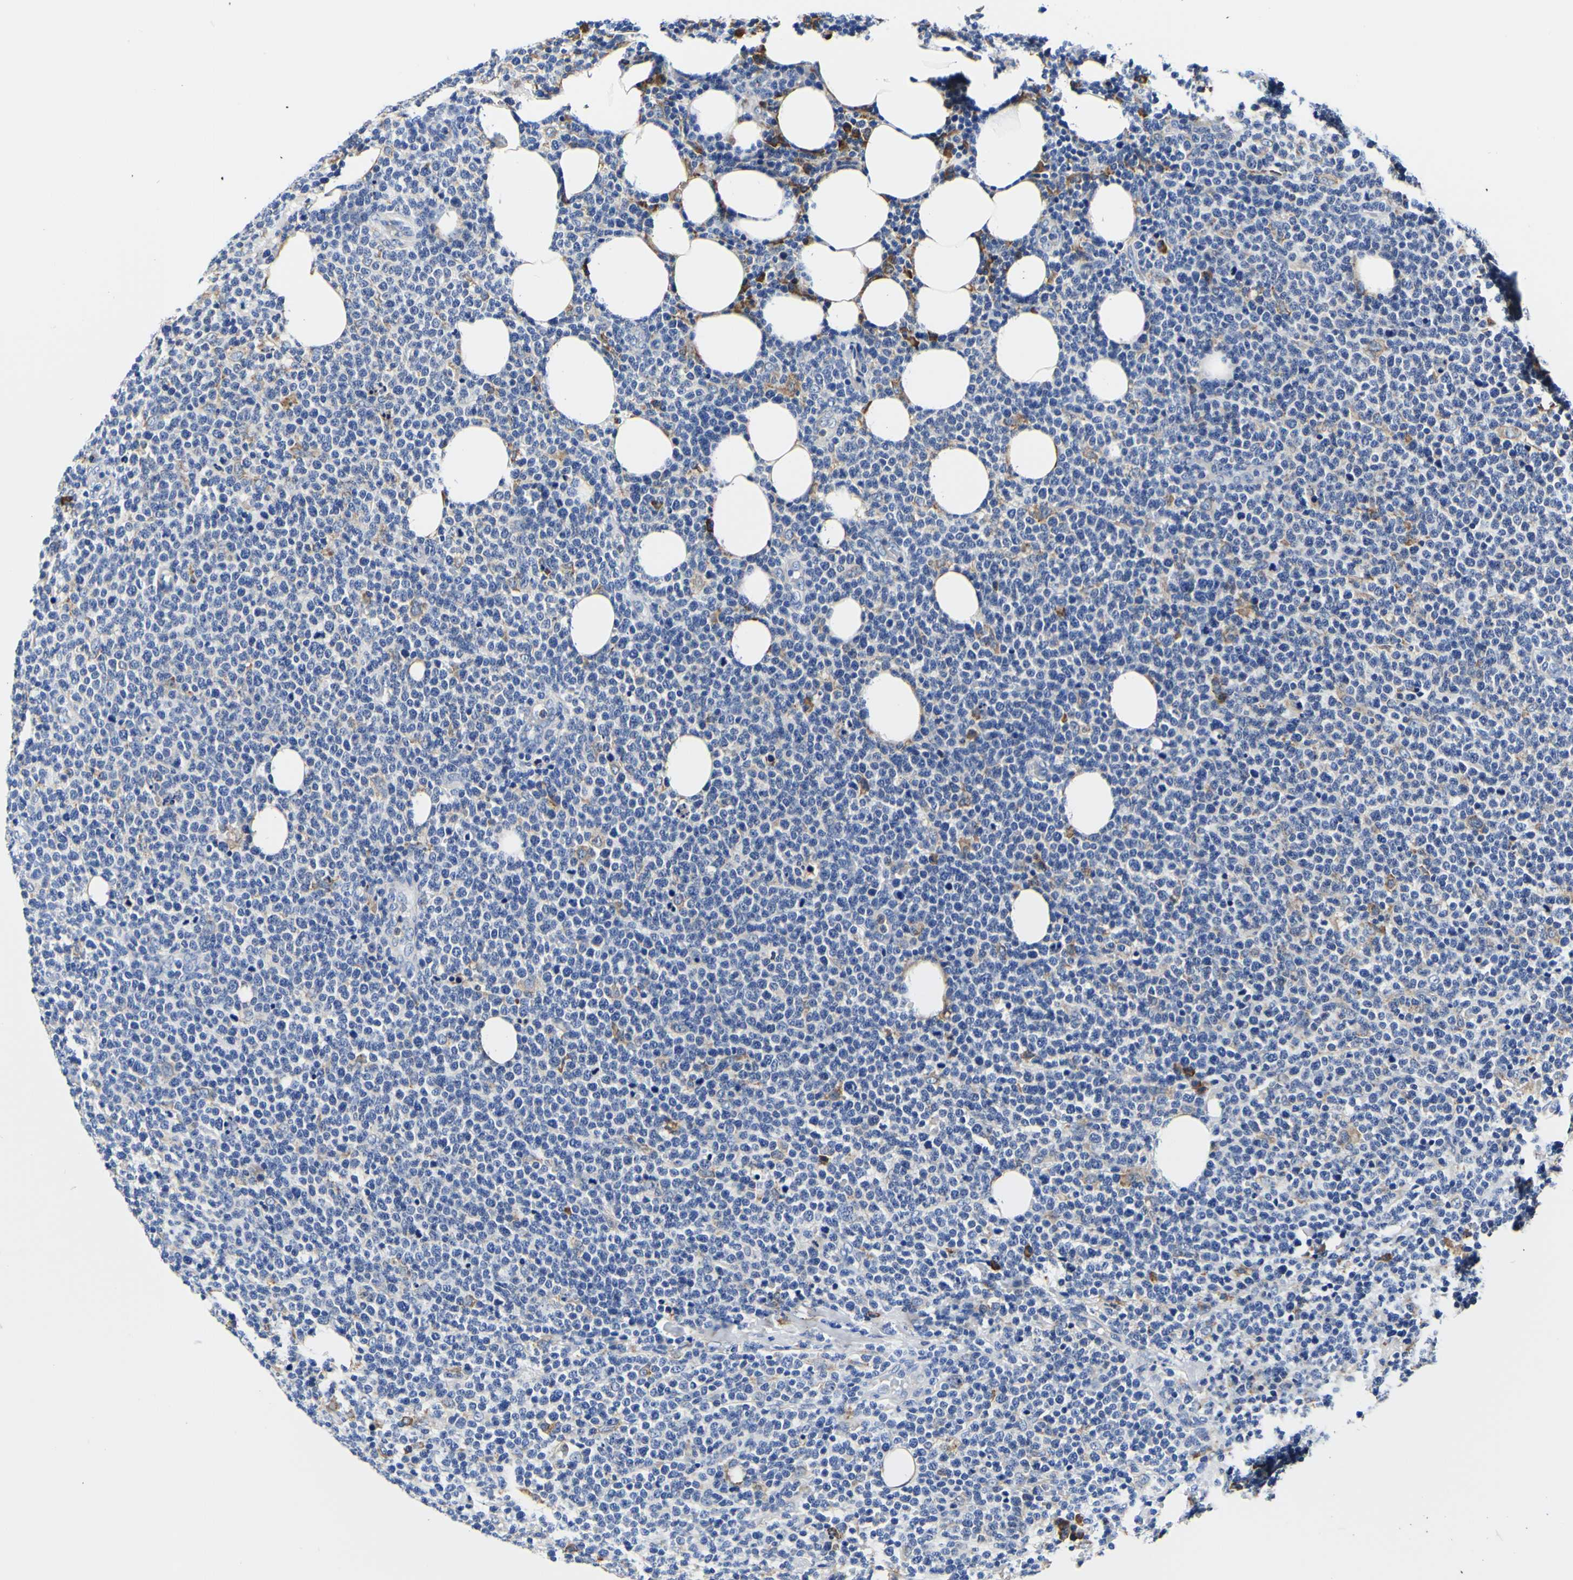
{"staining": {"intensity": "weak", "quantity": "<25%", "location": "cytoplasmic/membranous"}, "tissue": "lymphoma", "cell_type": "Tumor cells", "image_type": "cancer", "snomed": [{"axis": "morphology", "description": "Malignant lymphoma, non-Hodgkin's type, High grade"}, {"axis": "topography", "description": "Lymph node"}], "caption": "The IHC micrograph has no significant expression in tumor cells of high-grade malignant lymphoma, non-Hodgkin's type tissue. (Stains: DAB IHC with hematoxylin counter stain, Microscopy: brightfield microscopy at high magnification).", "gene": "P4HB", "patient": {"sex": "male", "age": 61}}